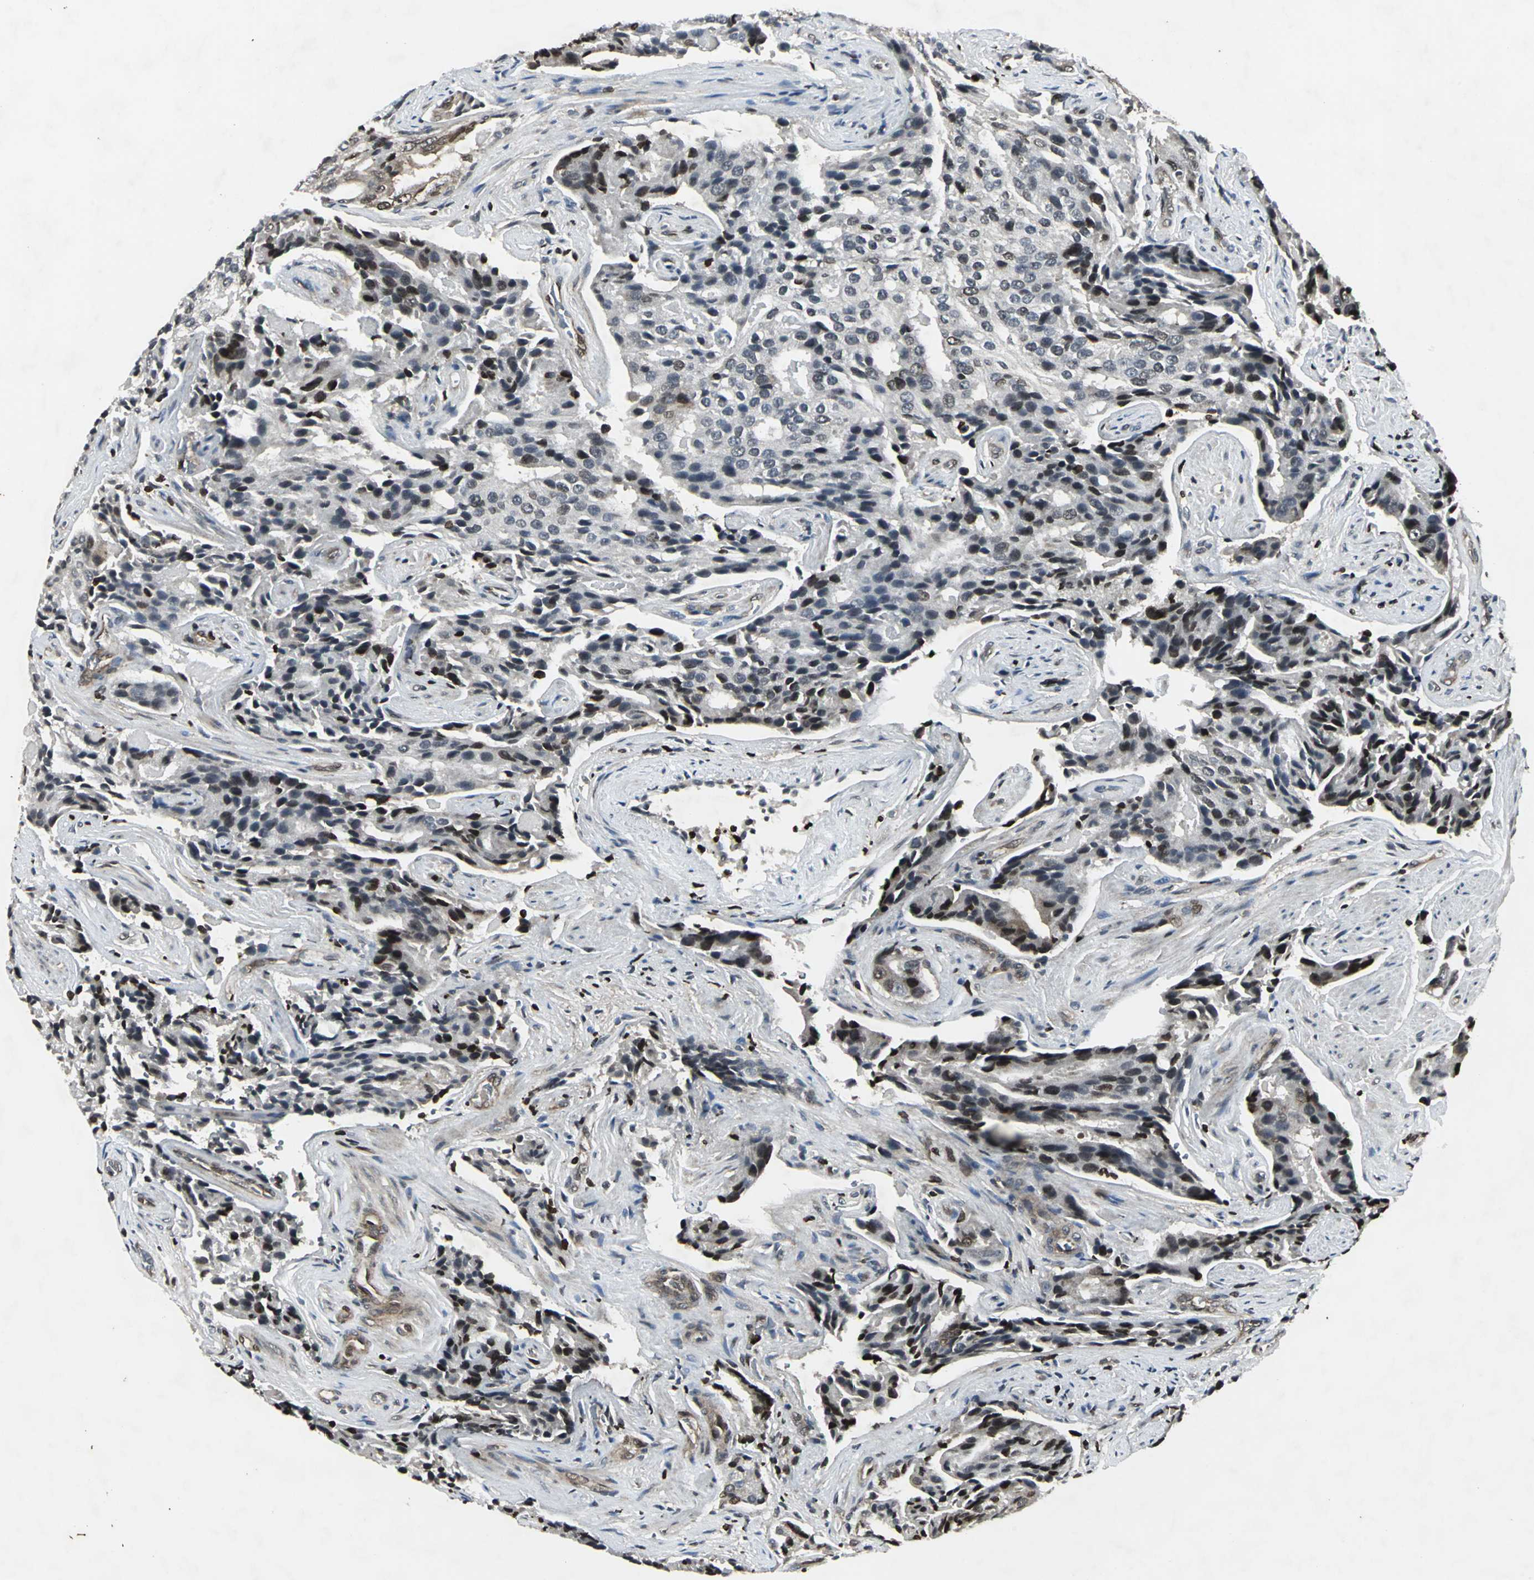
{"staining": {"intensity": "moderate", "quantity": "25%-75%", "location": "cytoplasmic/membranous,nuclear"}, "tissue": "prostate cancer", "cell_type": "Tumor cells", "image_type": "cancer", "snomed": [{"axis": "morphology", "description": "Adenocarcinoma, High grade"}, {"axis": "topography", "description": "Prostate"}], "caption": "Protein analysis of adenocarcinoma (high-grade) (prostate) tissue shows moderate cytoplasmic/membranous and nuclear staining in about 25%-75% of tumor cells. Immunohistochemistry (ihc) stains the protein in brown and the nuclei are stained blue.", "gene": "AHR", "patient": {"sex": "male", "age": 58}}